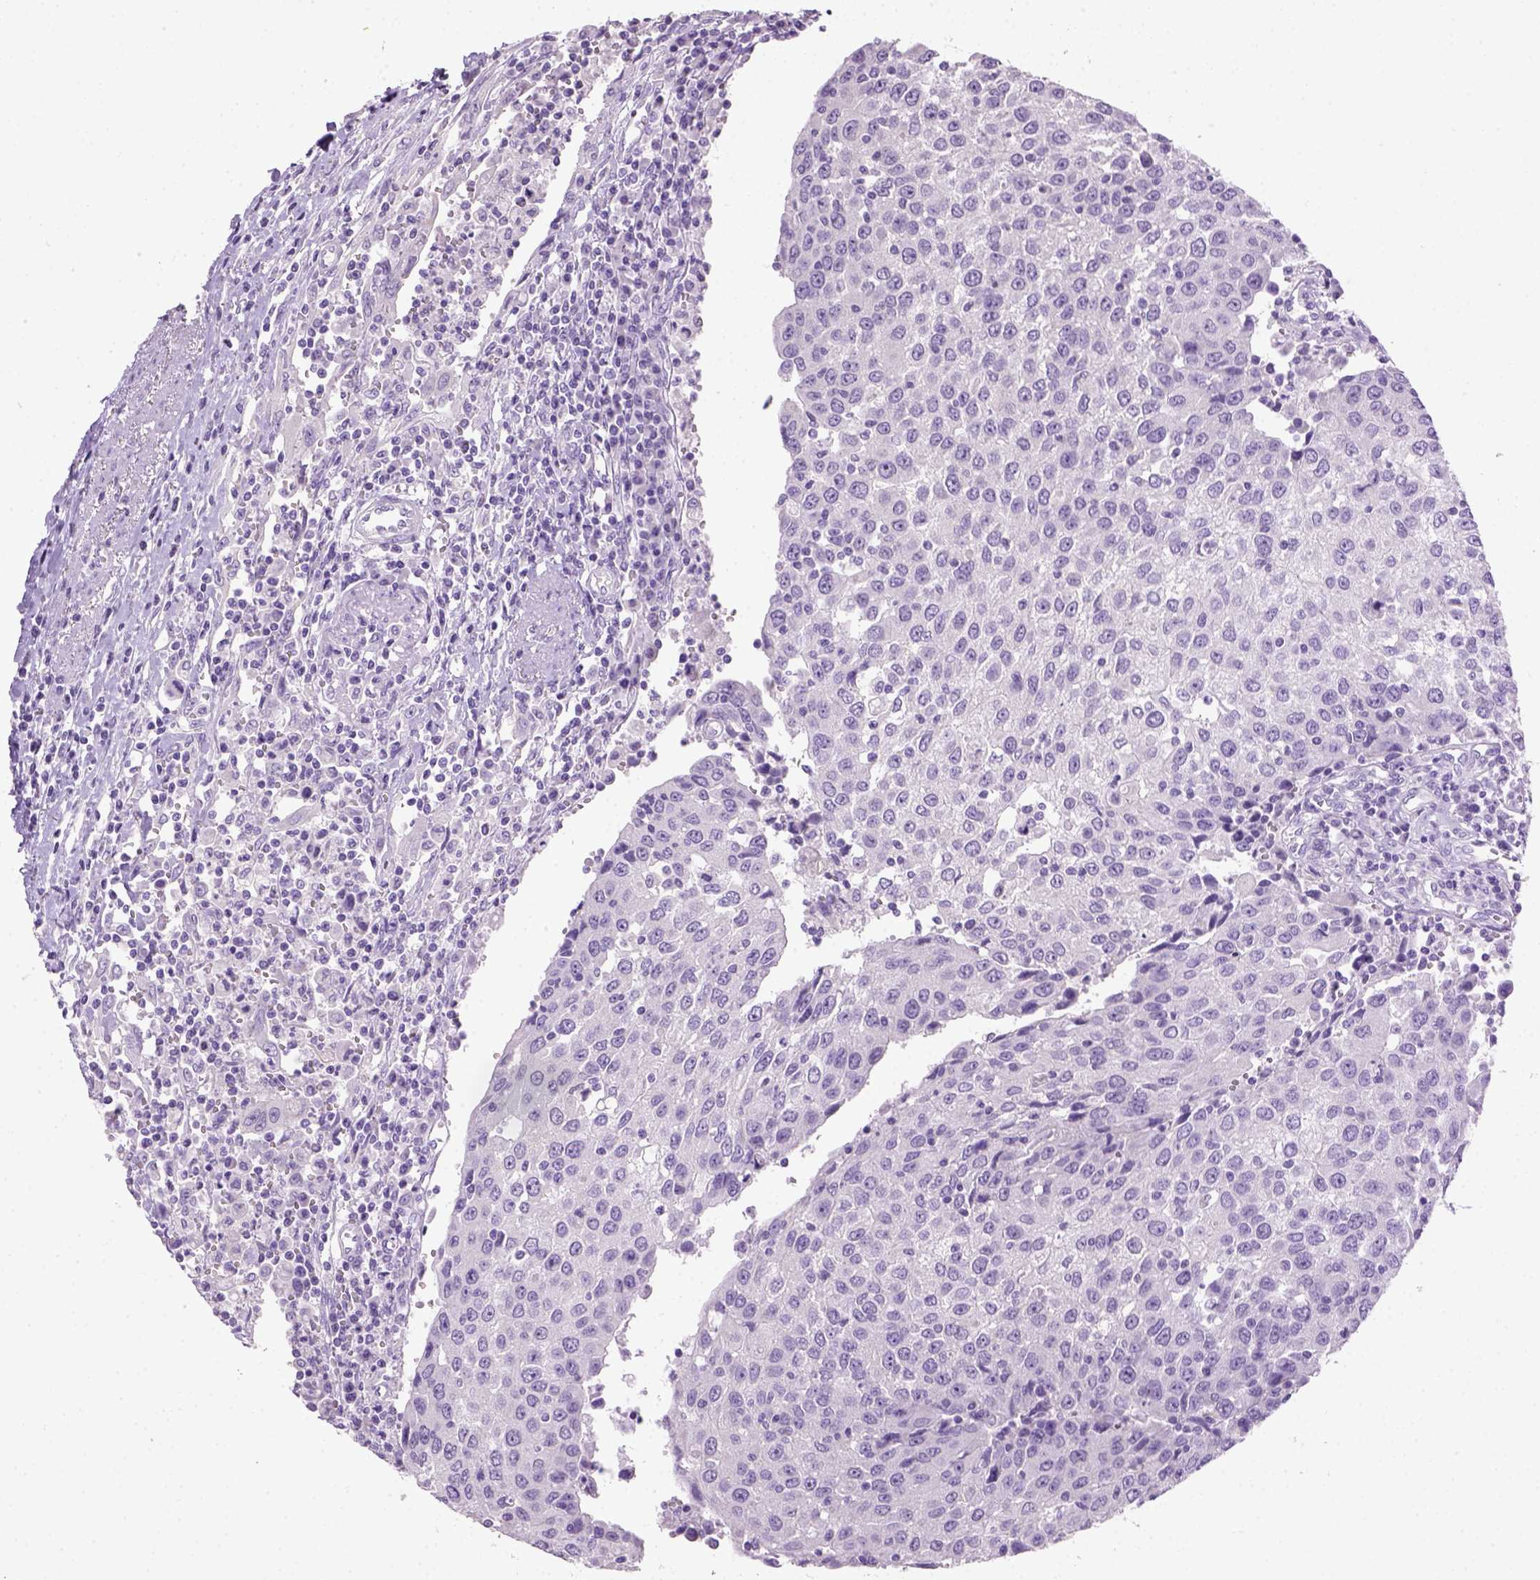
{"staining": {"intensity": "negative", "quantity": "none", "location": "none"}, "tissue": "urothelial cancer", "cell_type": "Tumor cells", "image_type": "cancer", "snomed": [{"axis": "morphology", "description": "Urothelial carcinoma, High grade"}, {"axis": "topography", "description": "Urinary bladder"}], "caption": "Urothelial cancer was stained to show a protein in brown. There is no significant positivity in tumor cells.", "gene": "CYP24A1", "patient": {"sex": "female", "age": 85}}